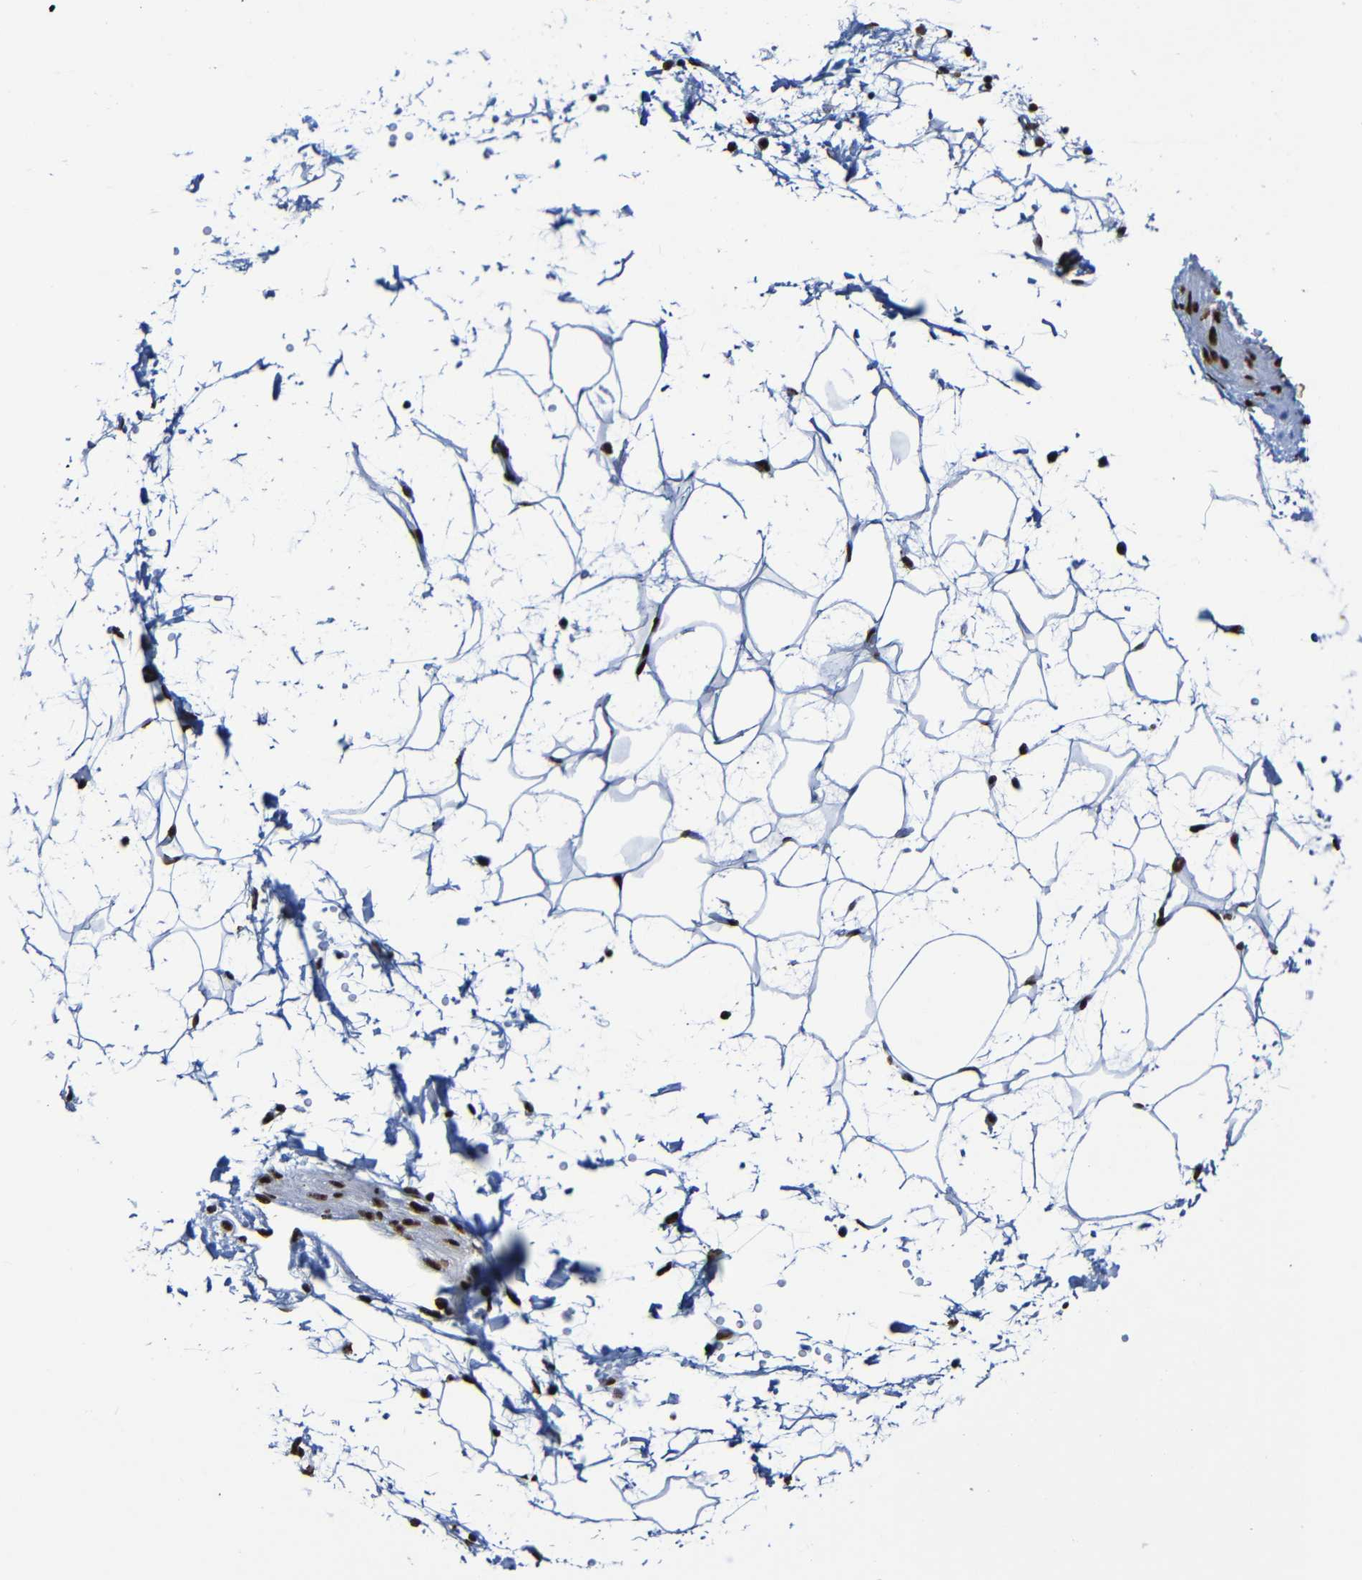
{"staining": {"intensity": "strong", "quantity": ">75%", "location": "nuclear"}, "tissue": "adipose tissue", "cell_type": "Adipocytes", "image_type": "normal", "snomed": [{"axis": "morphology", "description": "Normal tissue, NOS"}, {"axis": "topography", "description": "Soft tissue"}], "caption": "Adipocytes show high levels of strong nuclear staining in about >75% of cells in normal adipose tissue.", "gene": "SRSF3", "patient": {"sex": "male", "age": 72}}